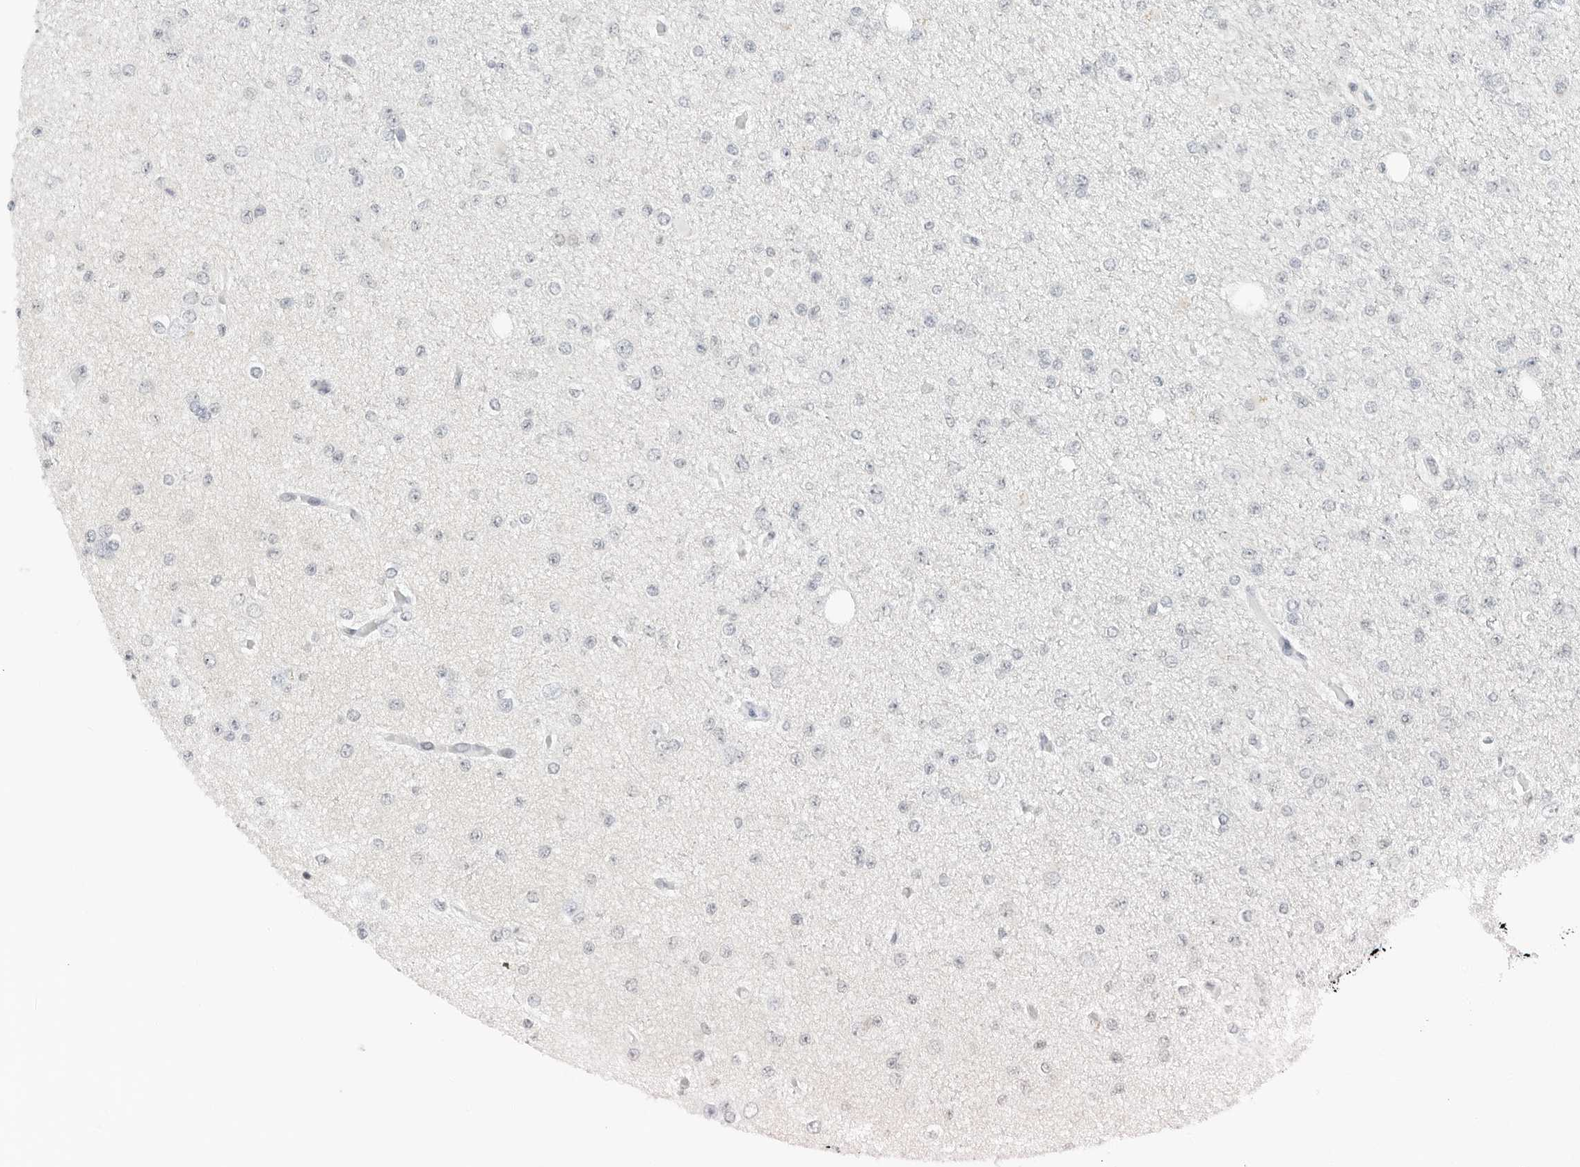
{"staining": {"intensity": "negative", "quantity": "none", "location": "none"}, "tissue": "glioma", "cell_type": "Tumor cells", "image_type": "cancer", "snomed": [{"axis": "morphology", "description": "Glioma, malignant, Low grade"}, {"axis": "topography", "description": "Brain"}], "caption": "A photomicrograph of malignant glioma (low-grade) stained for a protein reveals no brown staining in tumor cells.", "gene": "NTMT2", "patient": {"sex": "female", "age": 22}}